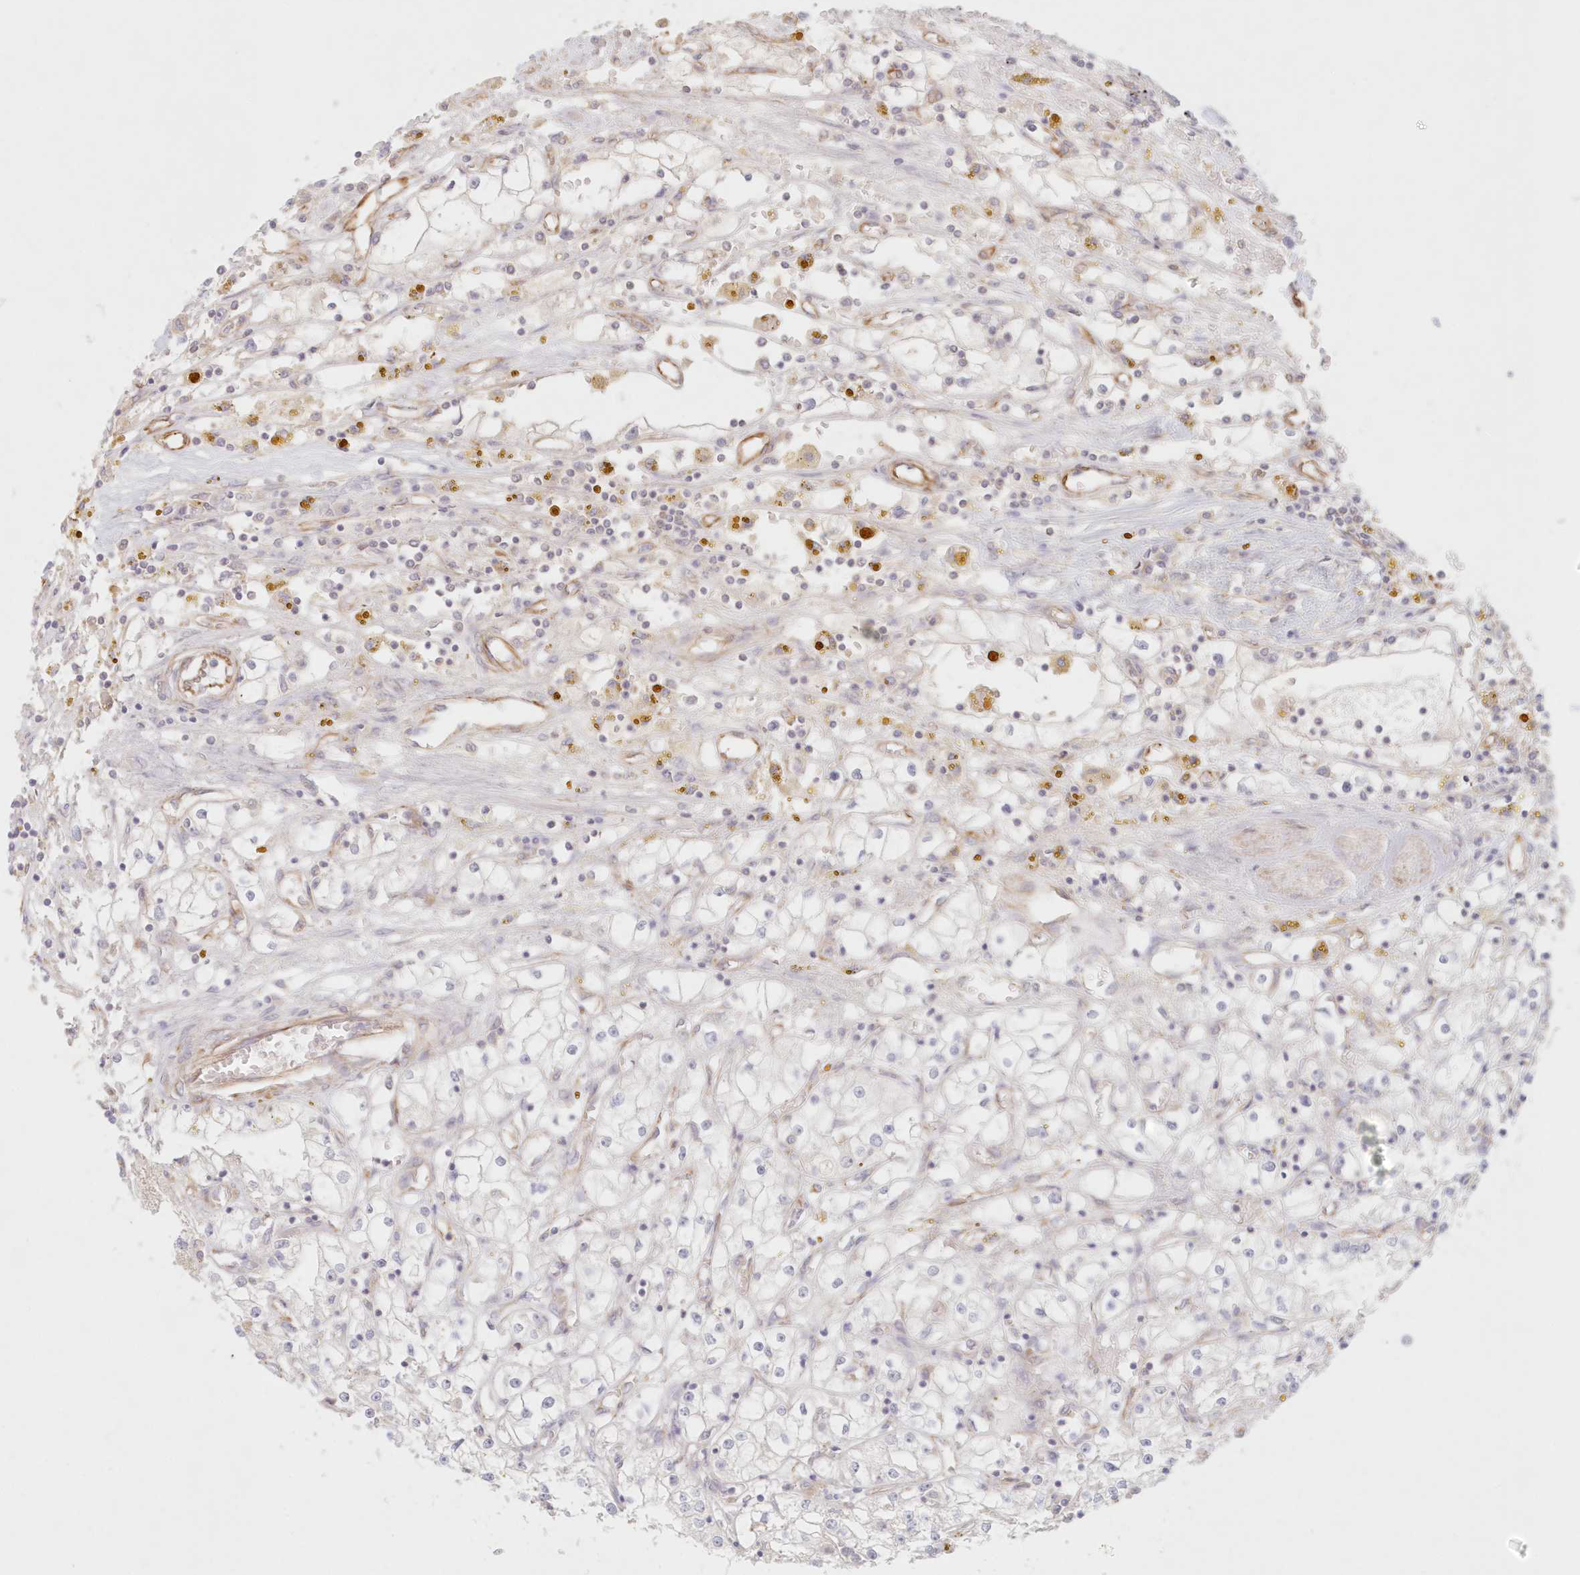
{"staining": {"intensity": "negative", "quantity": "none", "location": "none"}, "tissue": "renal cancer", "cell_type": "Tumor cells", "image_type": "cancer", "snomed": [{"axis": "morphology", "description": "Adenocarcinoma, NOS"}, {"axis": "topography", "description": "Kidney"}], "caption": "Immunohistochemical staining of adenocarcinoma (renal) displays no significant staining in tumor cells.", "gene": "DMRTB1", "patient": {"sex": "male", "age": 56}}